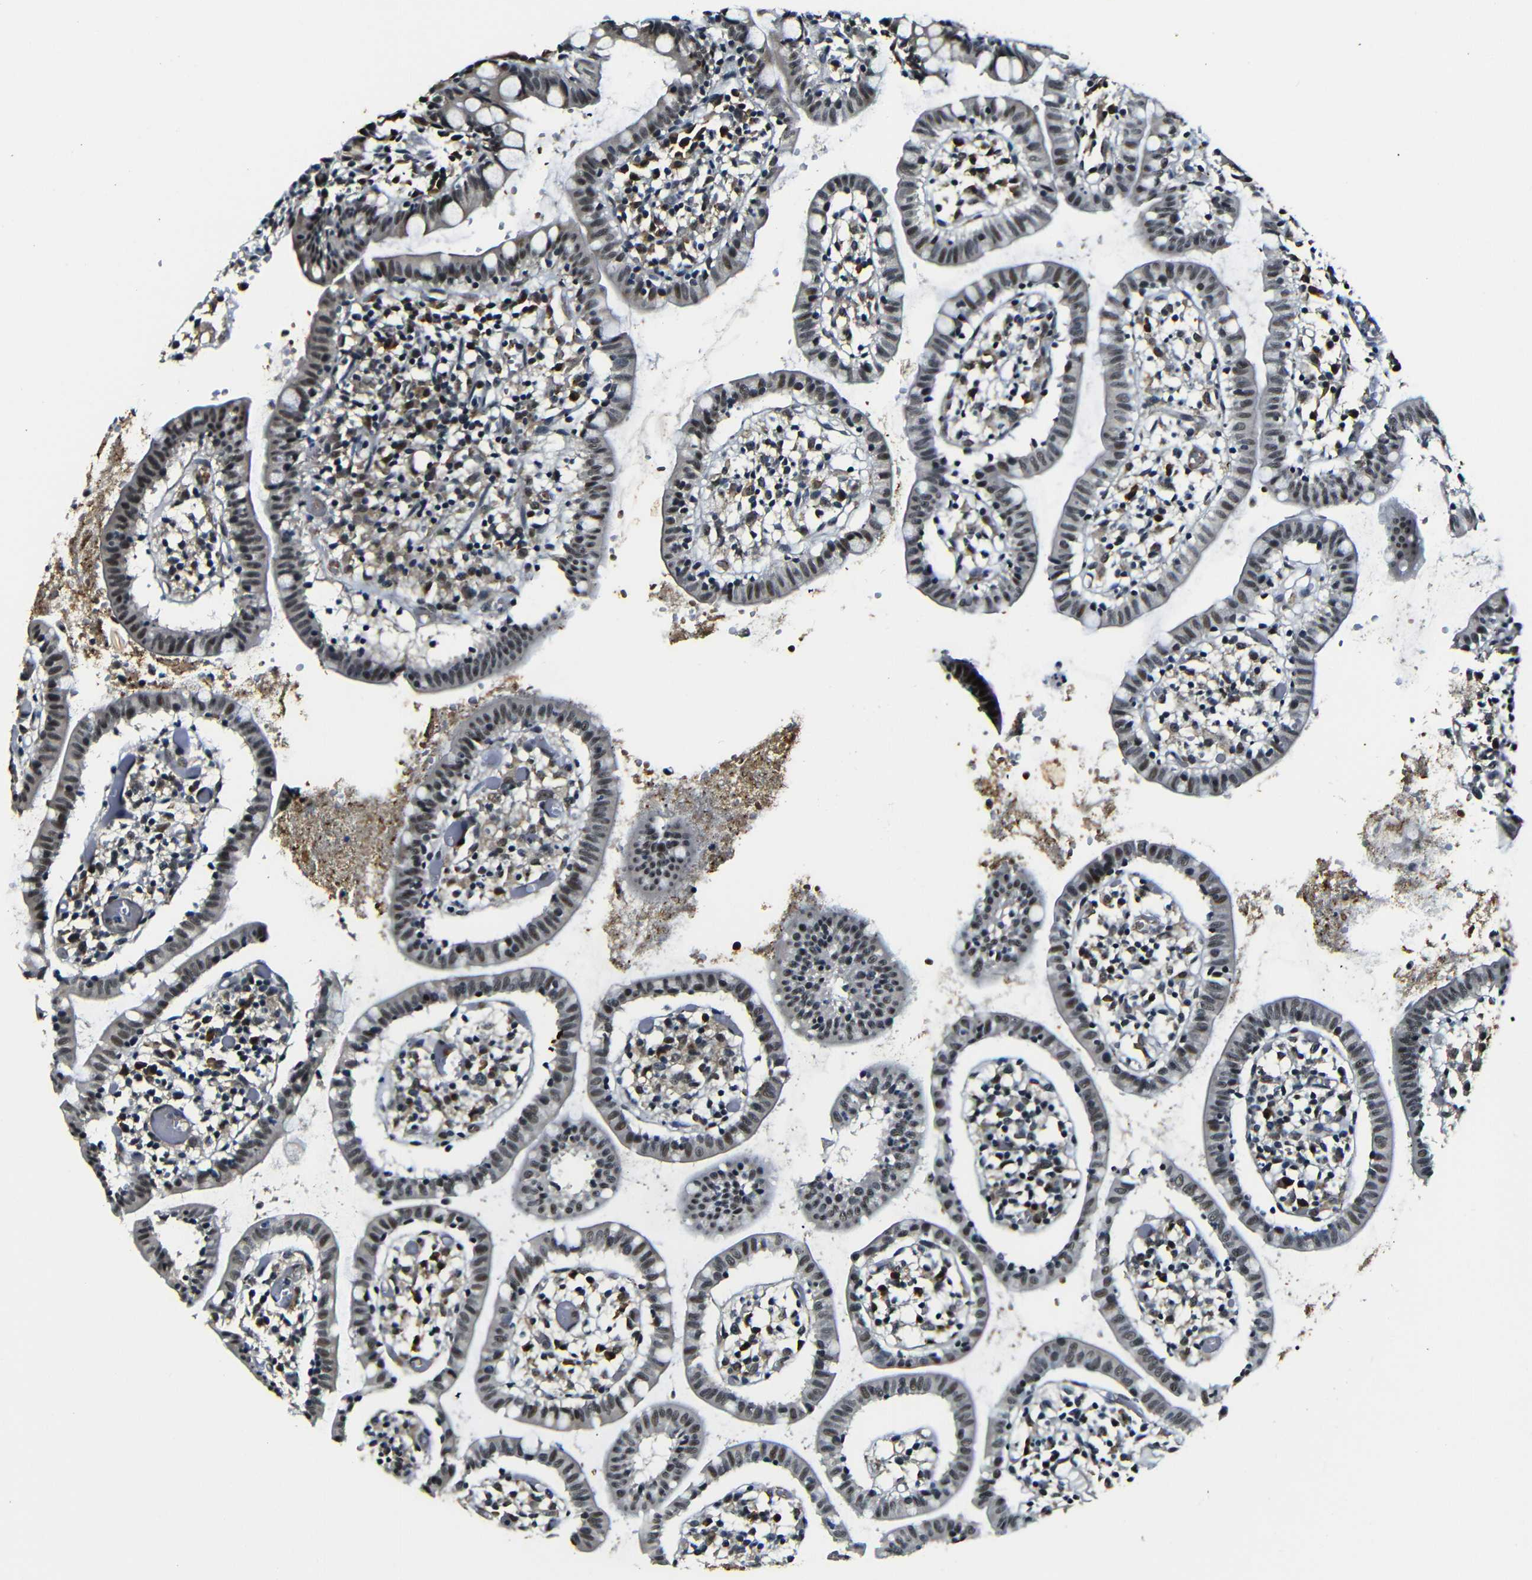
{"staining": {"intensity": "weak", "quantity": ">75%", "location": "nuclear"}, "tissue": "small intestine", "cell_type": "Glandular cells", "image_type": "normal", "snomed": [{"axis": "morphology", "description": "Normal tissue, NOS"}, {"axis": "morphology", "description": "Cystadenocarcinoma, serous, Metastatic site"}, {"axis": "topography", "description": "Small intestine"}], "caption": "IHC of unremarkable human small intestine demonstrates low levels of weak nuclear staining in about >75% of glandular cells. (Stains: DAB (3,3'-diaminobenzidine) in brown, nuclei in blue, Microscopy: brightfield microscopy at high magnification).", "gene": "FOXD4L1", "patient": {"sex": "female", "age": 61}}